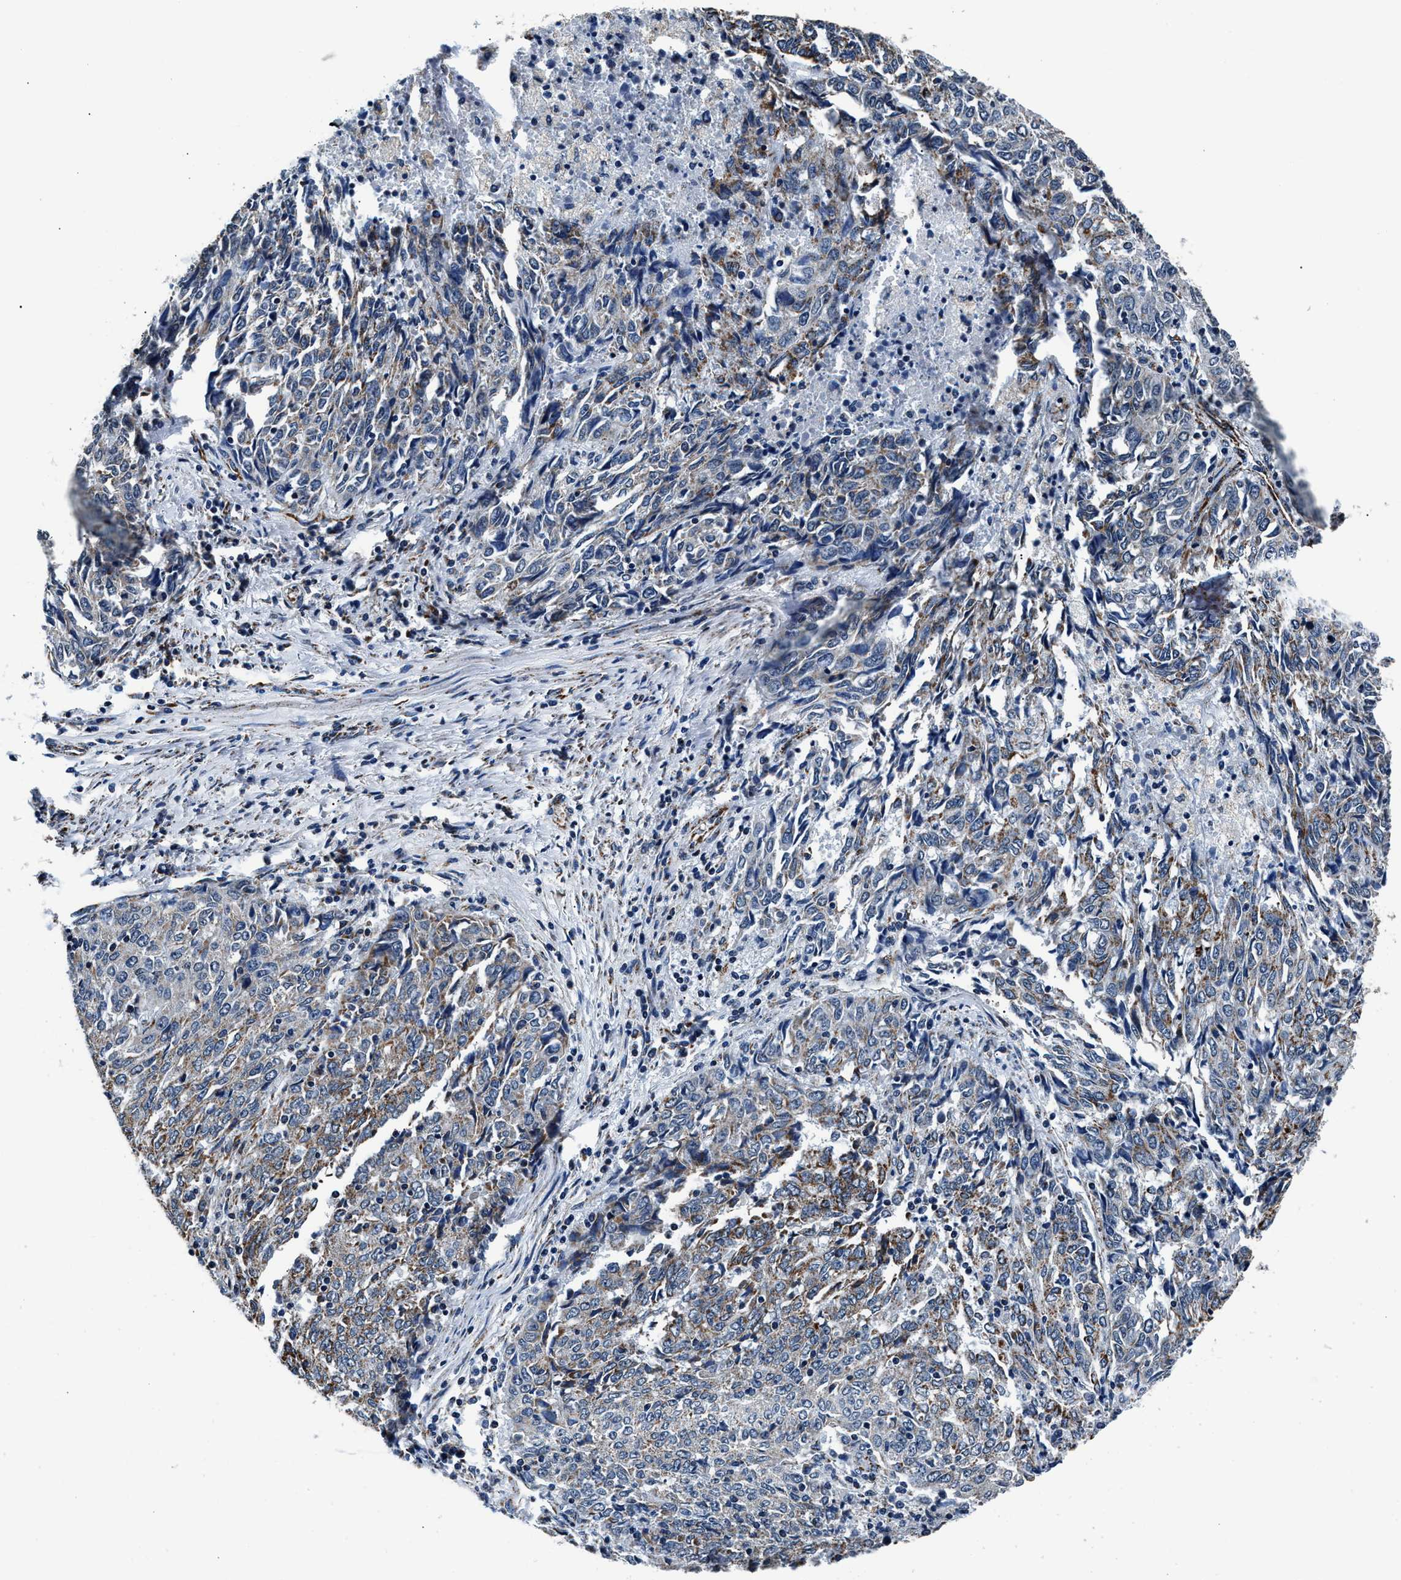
{"staining": {"intensity": "weak", "quantity": "25%-75%", "location": "cytoplasmic/membranous"}, "tissue": "endometrial cancer", "cell_type": "Tumor cells", "image_type": "cancer", "snomed": [{"axis": "morphology", "description": "Adenocarcinoma, NOS"}, {"axis": "topography", "description": "Endometrium"}], "caption": "Protein expression by IHC reveals weak cytoplasmic/membranous positivity in about 25%-75% of tumor cells in adenocarcinoma (endometrial).", "gene": "HIBADH", "patient": {"sex": "female", "age": 80}}